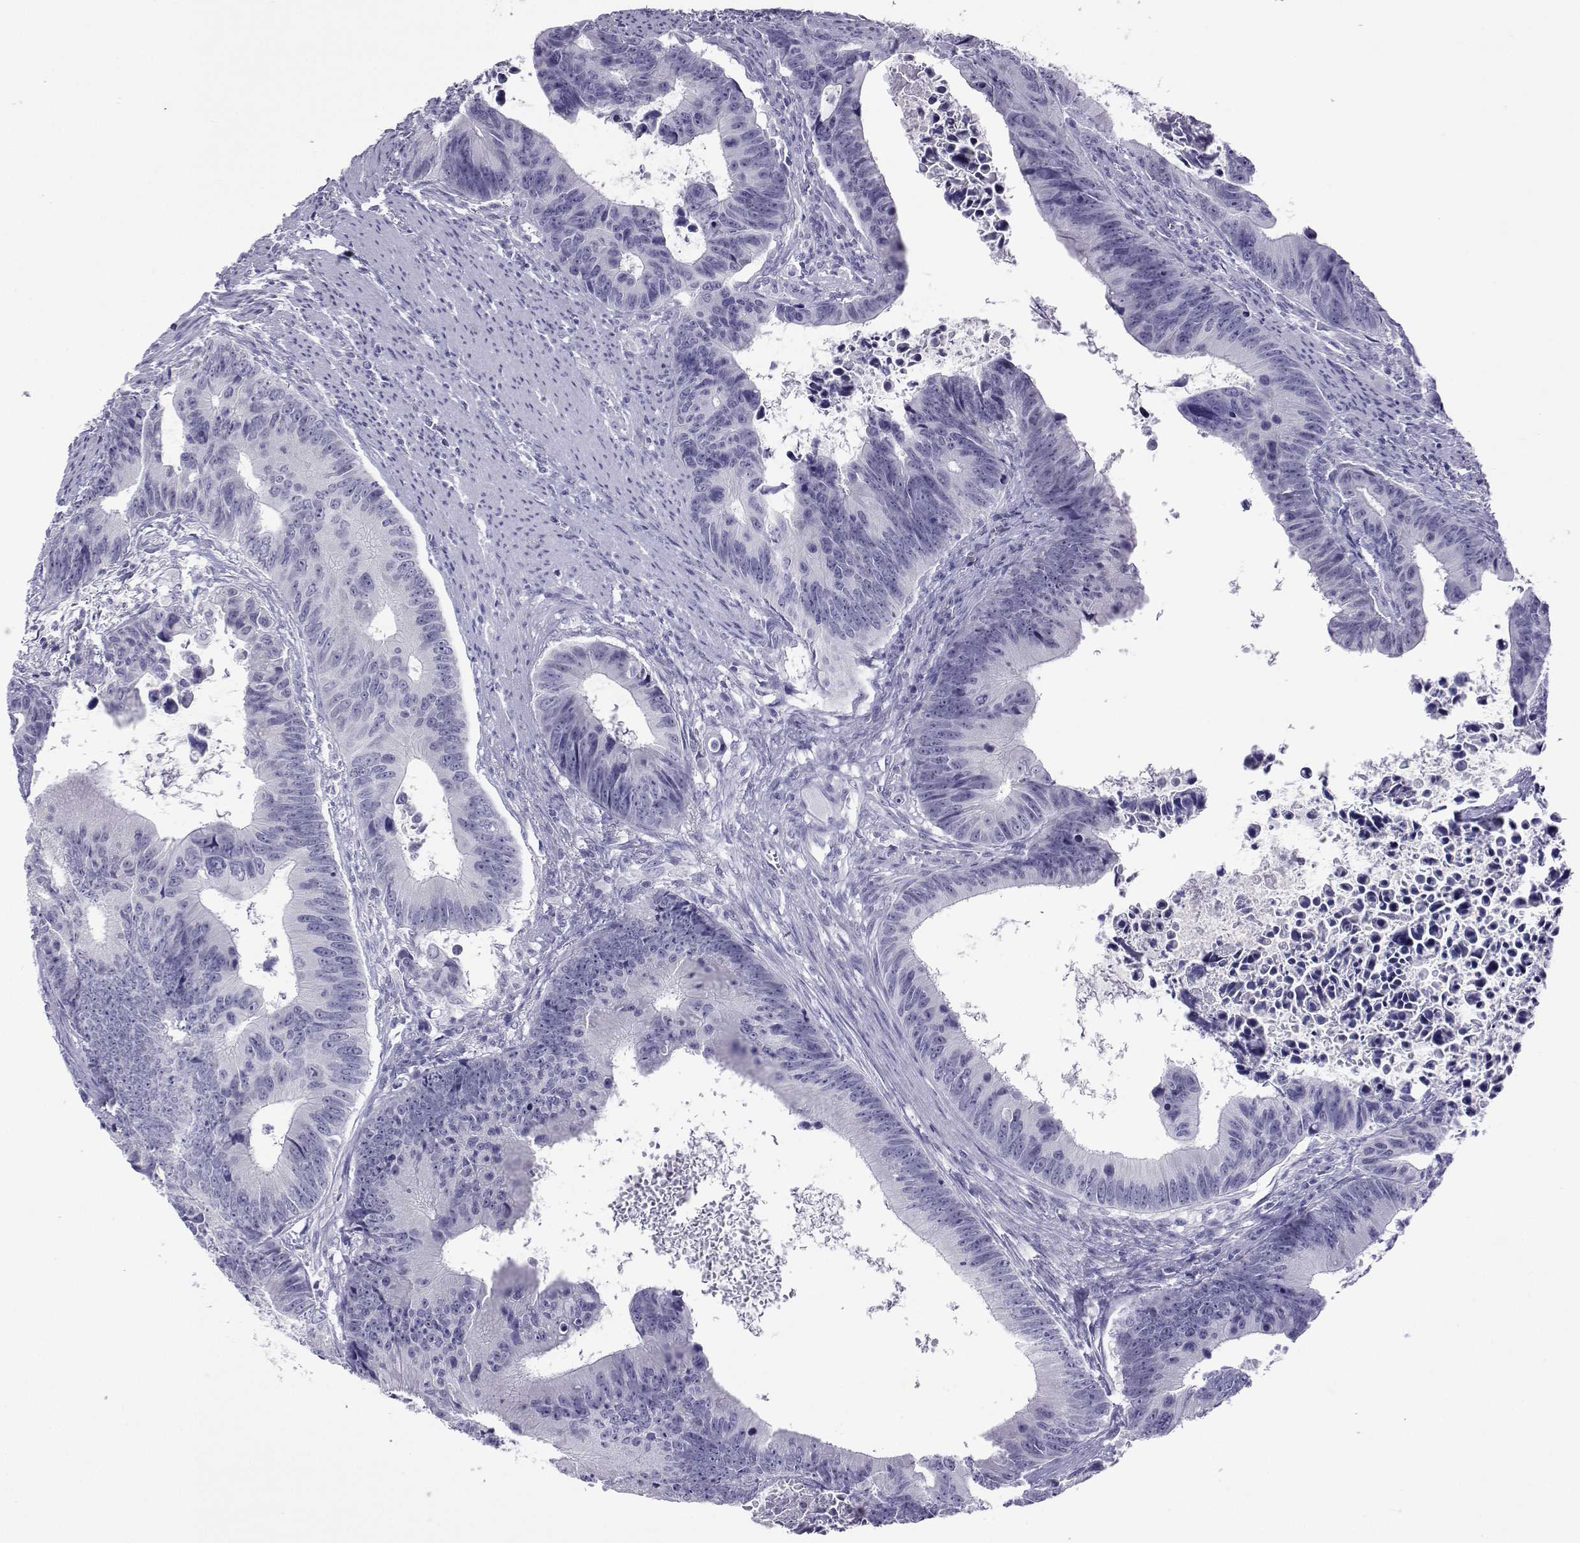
{"staining": {"intensity": "negative", "quantity": "none", "location": "none"}, "tissue": "colorectal cancer", "cell_type": "Tumor cells", "image_type": "cancer", "snomed": [{"axis": "morphology", "description": "Adenocarcinoma, NOS"}, {"axis": "topography", "description": "Colon"}], "caption": "A high-resolution image shows immunohistochemistry (IHC) staining of colorectal adenocarcinoma, which shows no significant positivity in tumor cells.", "gene": "ACTL7A", "patient": {"sex": "female", "age": 87}}